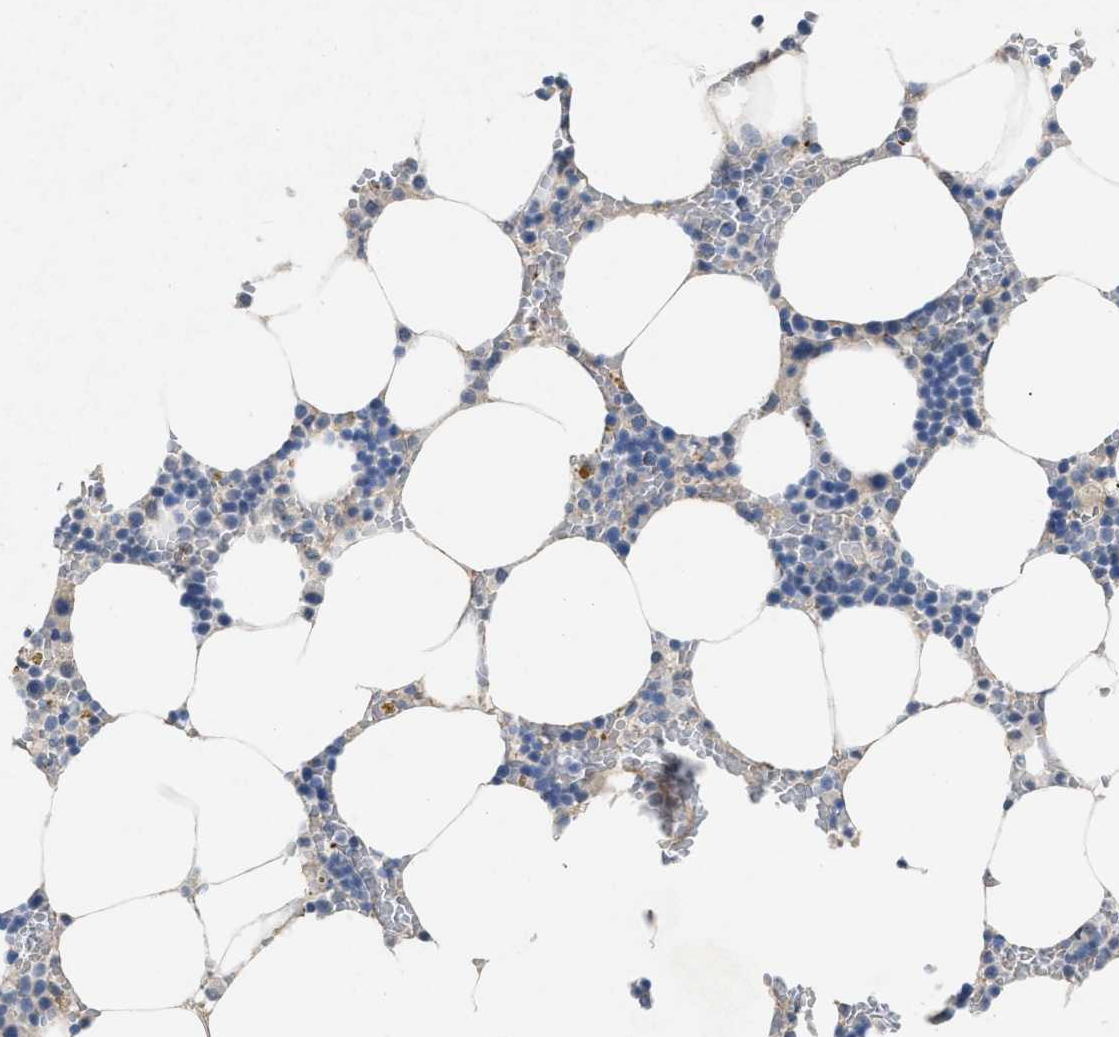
{"staining": {"intensity": "moderate", "quantity": "<25%", "location": "cytoplasmic/membranous"}, "tissue": "bone marrow", "cell_type": "Hematopoietic cells", "image_type": "normal", "snomed": [{"axis": "morphology", "description": "Normal tissue, NOS"}, {"axis": "topography", "description": "Bone marrow"}], "caption": "Hematopoietic cells reveal moderate cytoplasmic/membranous staining in about <25% of cells in unremarkable bone marrow.", "gene": "PDGFRA", "patient": {"sex": "male", "age": 70}}